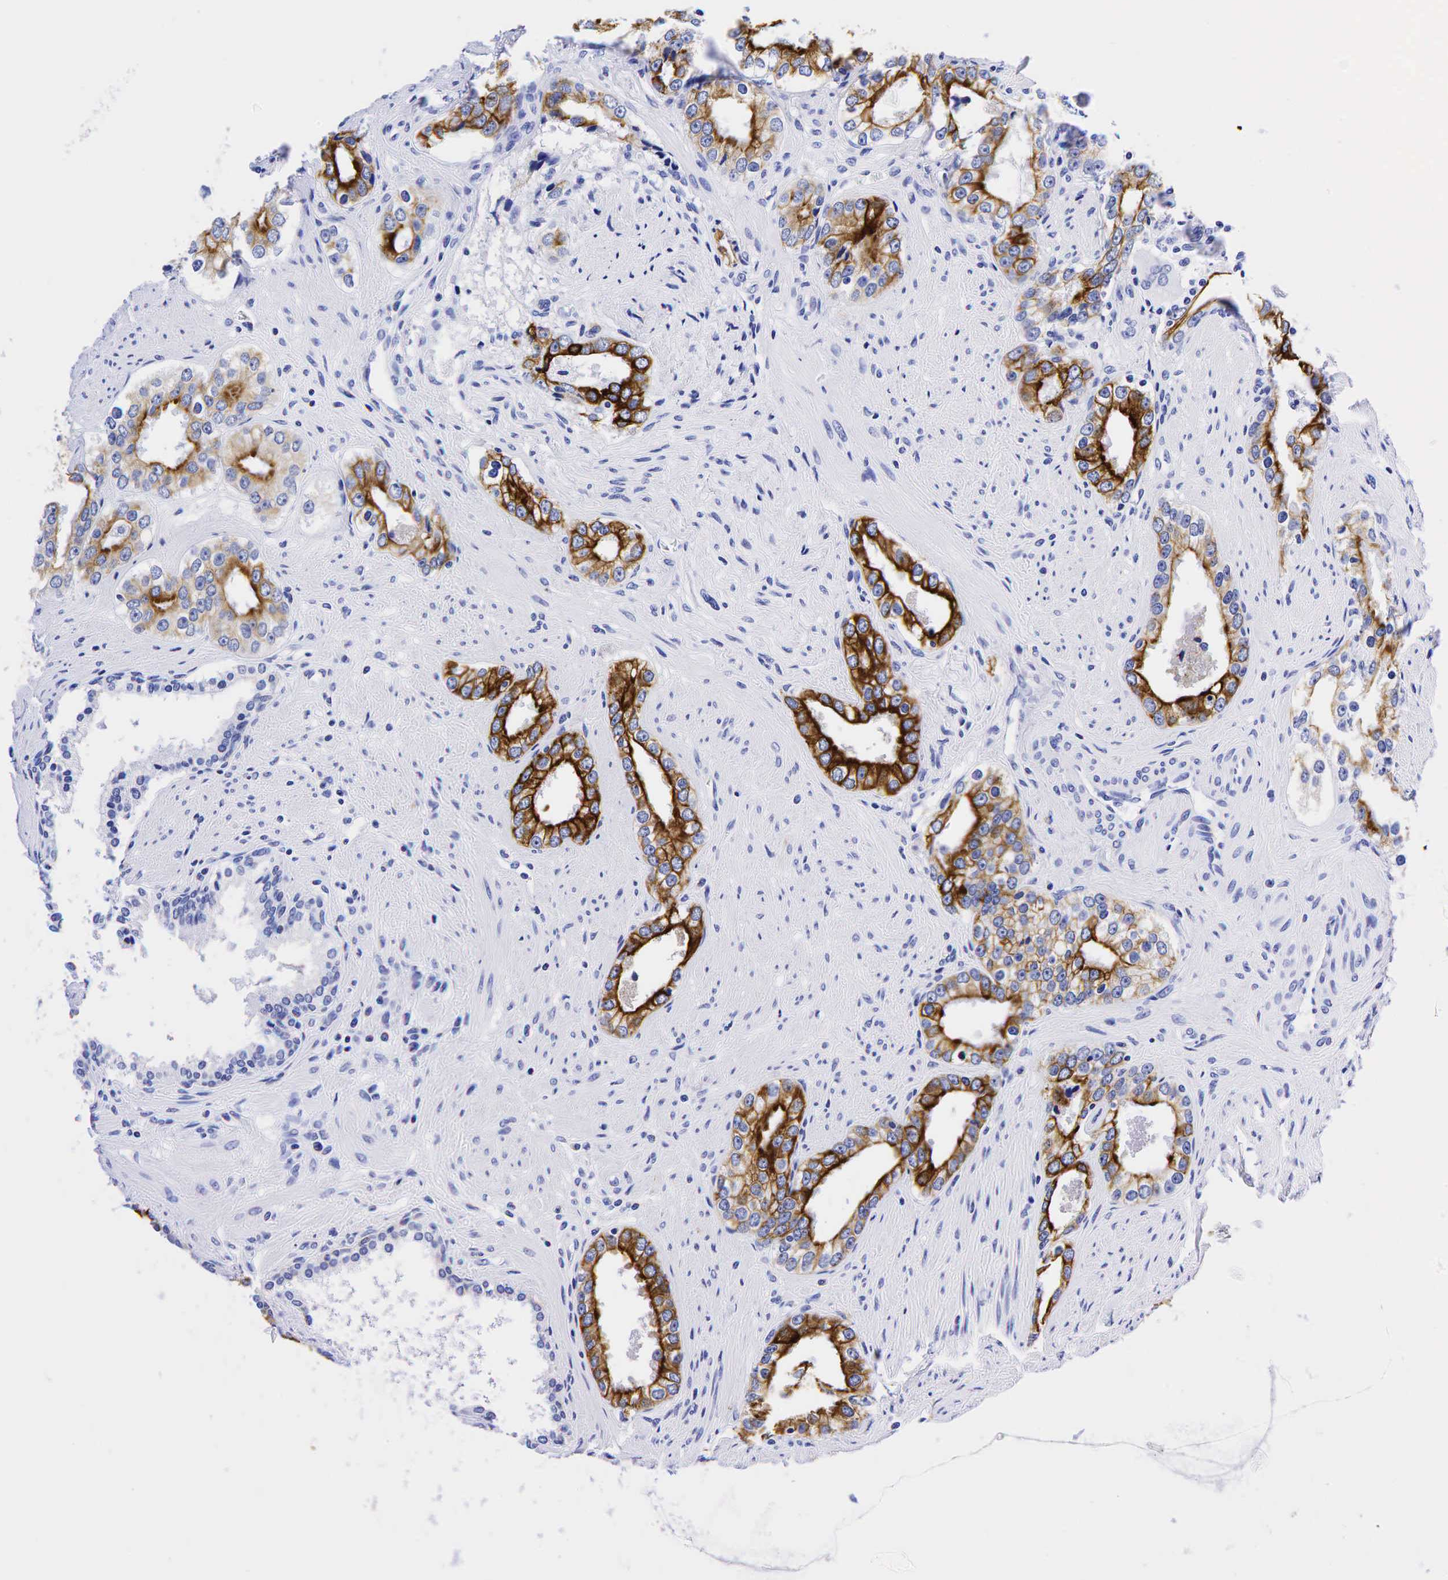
{"staining": {"intensity": "moderate", "quantity": "25%-75%", "location": "cytoplasmic/membranous"}, "tissue": "prostate cancer", "cell_type": "Tumor cells", "image_type": "cancer", "snomed": [{"axis": "morphology", "description": "Adenocarcinoma, Medium grade"}, {"axis": "topography", "description": "Prostate"}], "caption": "This is a photomicrograph of IHC staining of prostate cancer, which shows moderate staining in the cytoplasmic/membranous of tumor cells.", "gene": "KRT19", "patient": {"sex": "male", "age": 73}}